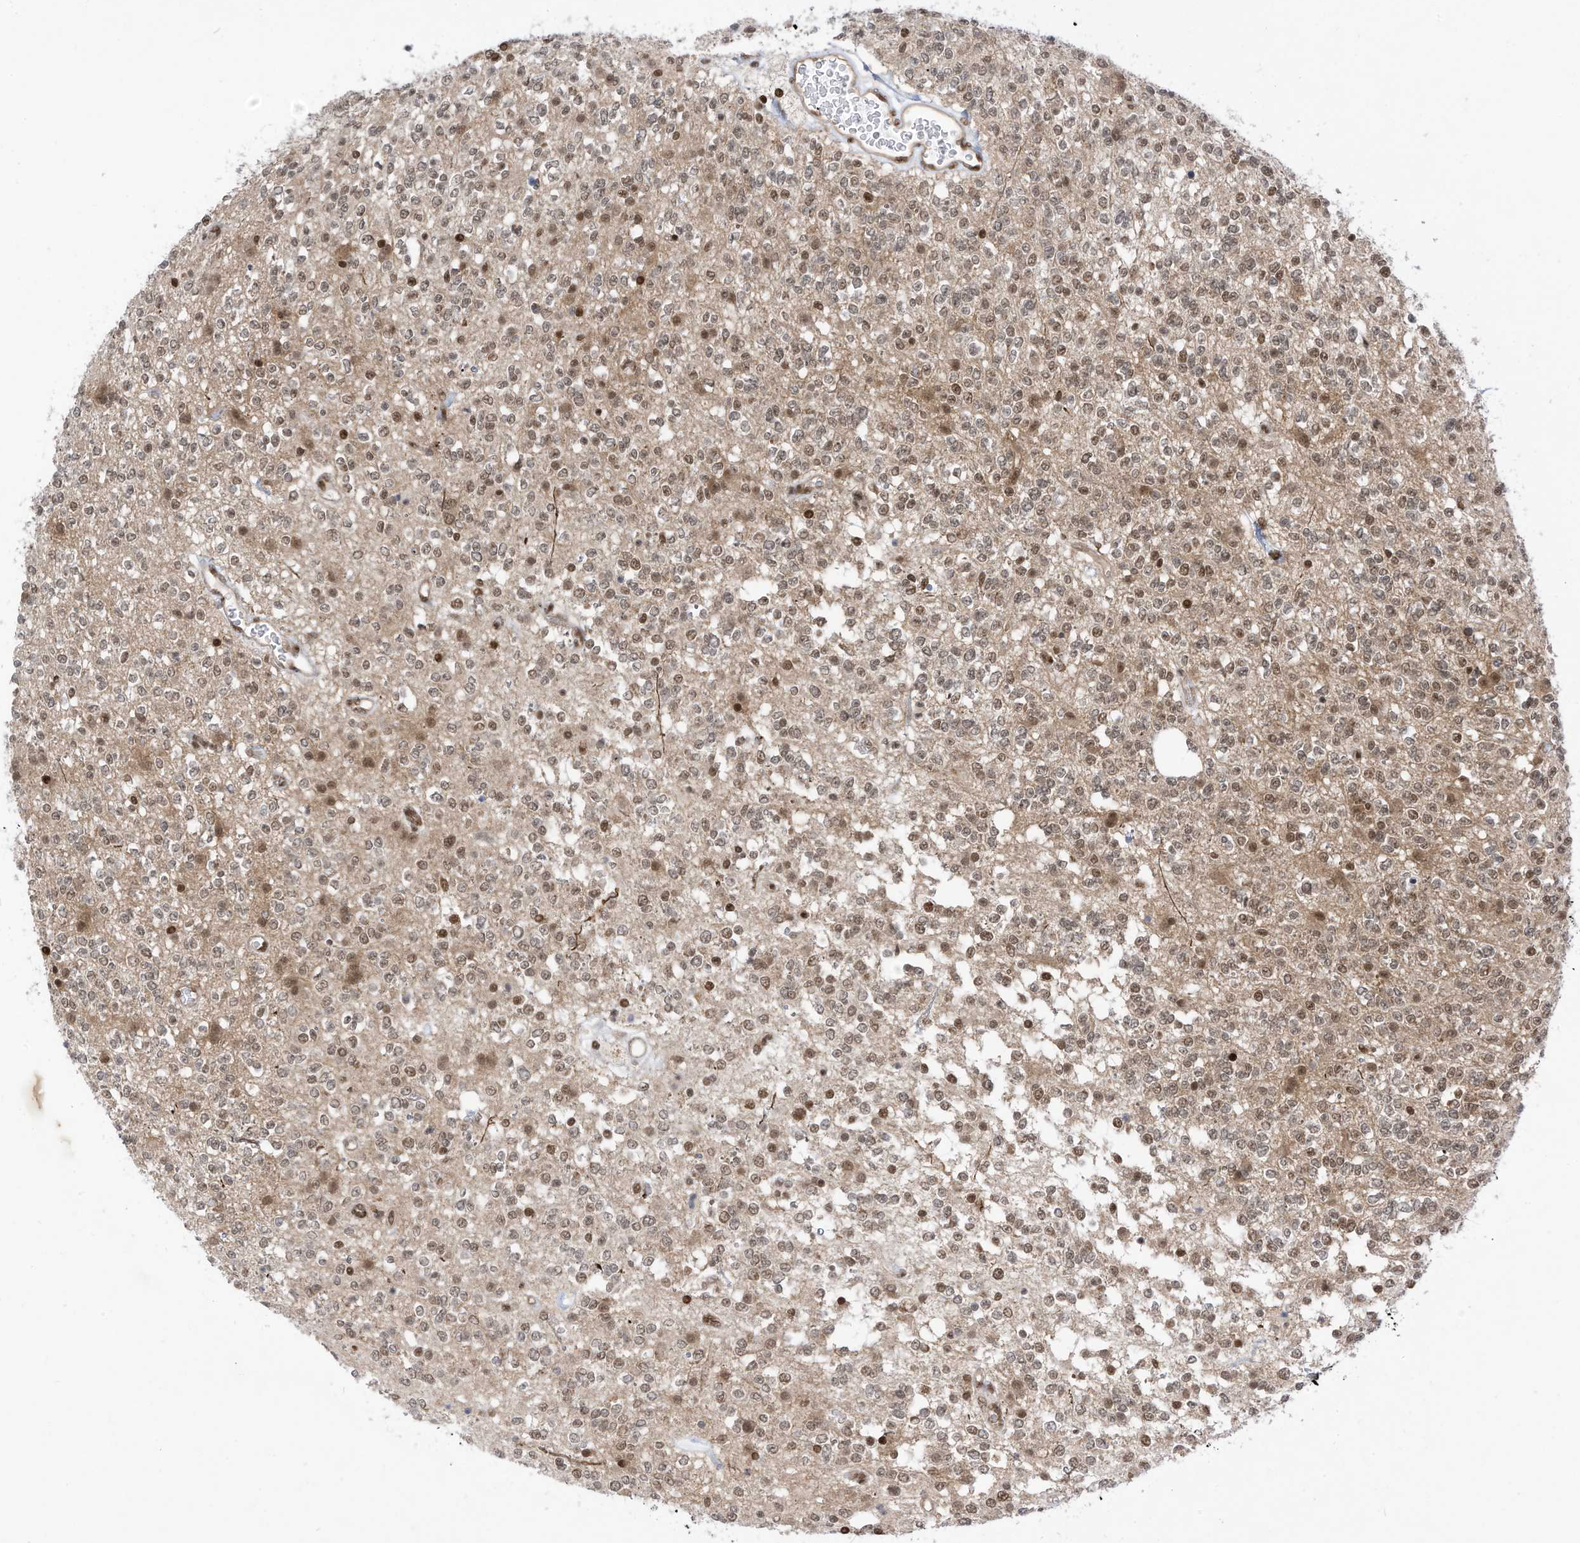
{"staining": {"intensity": "weak", "quantity": "25%-75%", "location": "nuclear"}, "tissue": "glioma", "cell_type": "Tumor cells", "image_type": "cancer", "snomed": [{"axis": "morphology", "description": "Glioma, malignant, High grade"}, {"axis": "topography", "description": "Brain"}], "caption": "IHC photomicrograph of neoplastic tissue: malignant glioma (high-grade) stained using IHC demonstrates low levels of weak protein expression localized specifically in the nuclear of tumor cells, appearing as a nuclear brown color.", "gene": "AURKAIP1", "patient": {"sex": "male", "age": 34}}